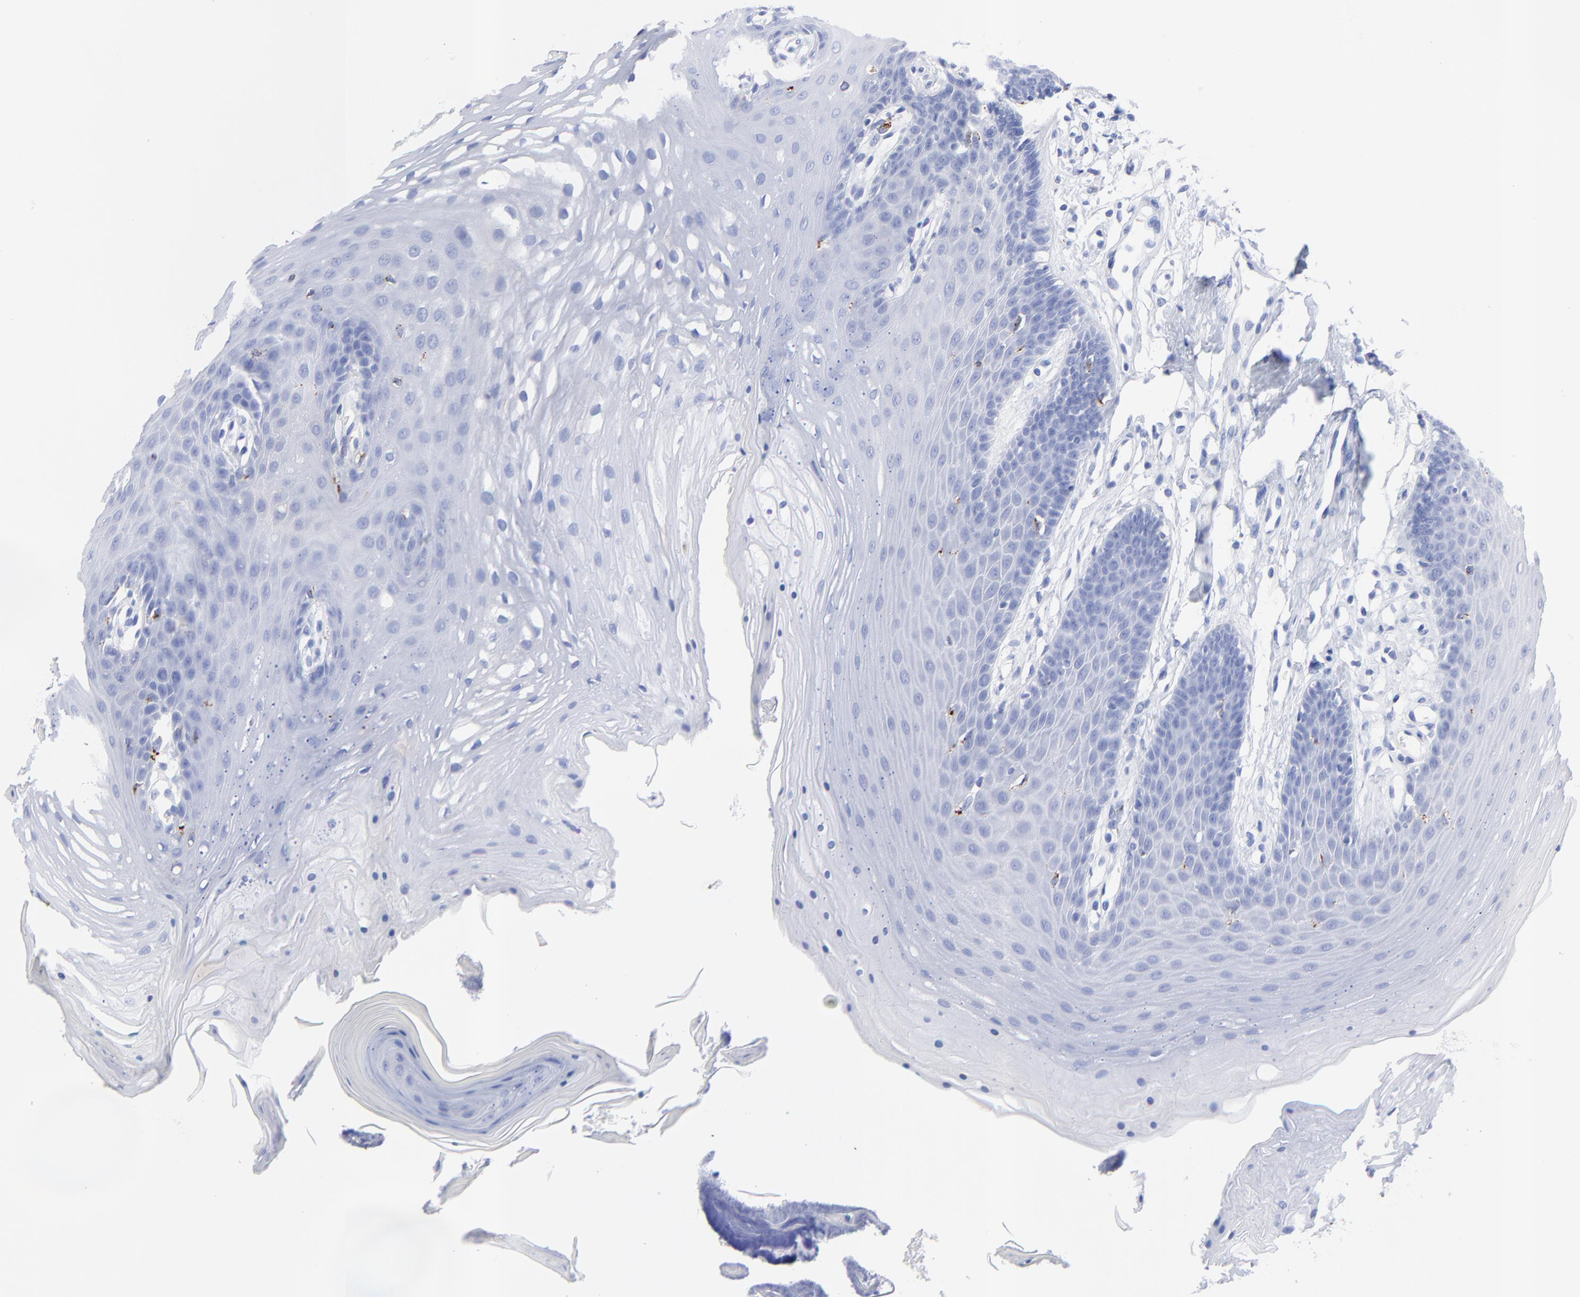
{"staining": {"intensity": "negative", "quantity": "none", "location": "none"}, "tissue": "oral mucosa", "cell_type": "Squamous epithelial cells", "image_type": "normal", "snomed": [{"axis": "morphology", "description": "Normal tissue, NOS"}, {"axis": "topography", "description": "Oral tissue"}], "caption": "Normal oral mucosa was stained to show a protein in brown. There is no significant staining in squamous epithelial cells. (Stains: DAB (3,3'-diaminobenzidine) immunohistochemistry (IHC) with hematoxylin counter stain, Microscopy: brightfield microscopy at high magnification).", "gene": "CPVL", "patient": {"sex": "male", "age": 62}}